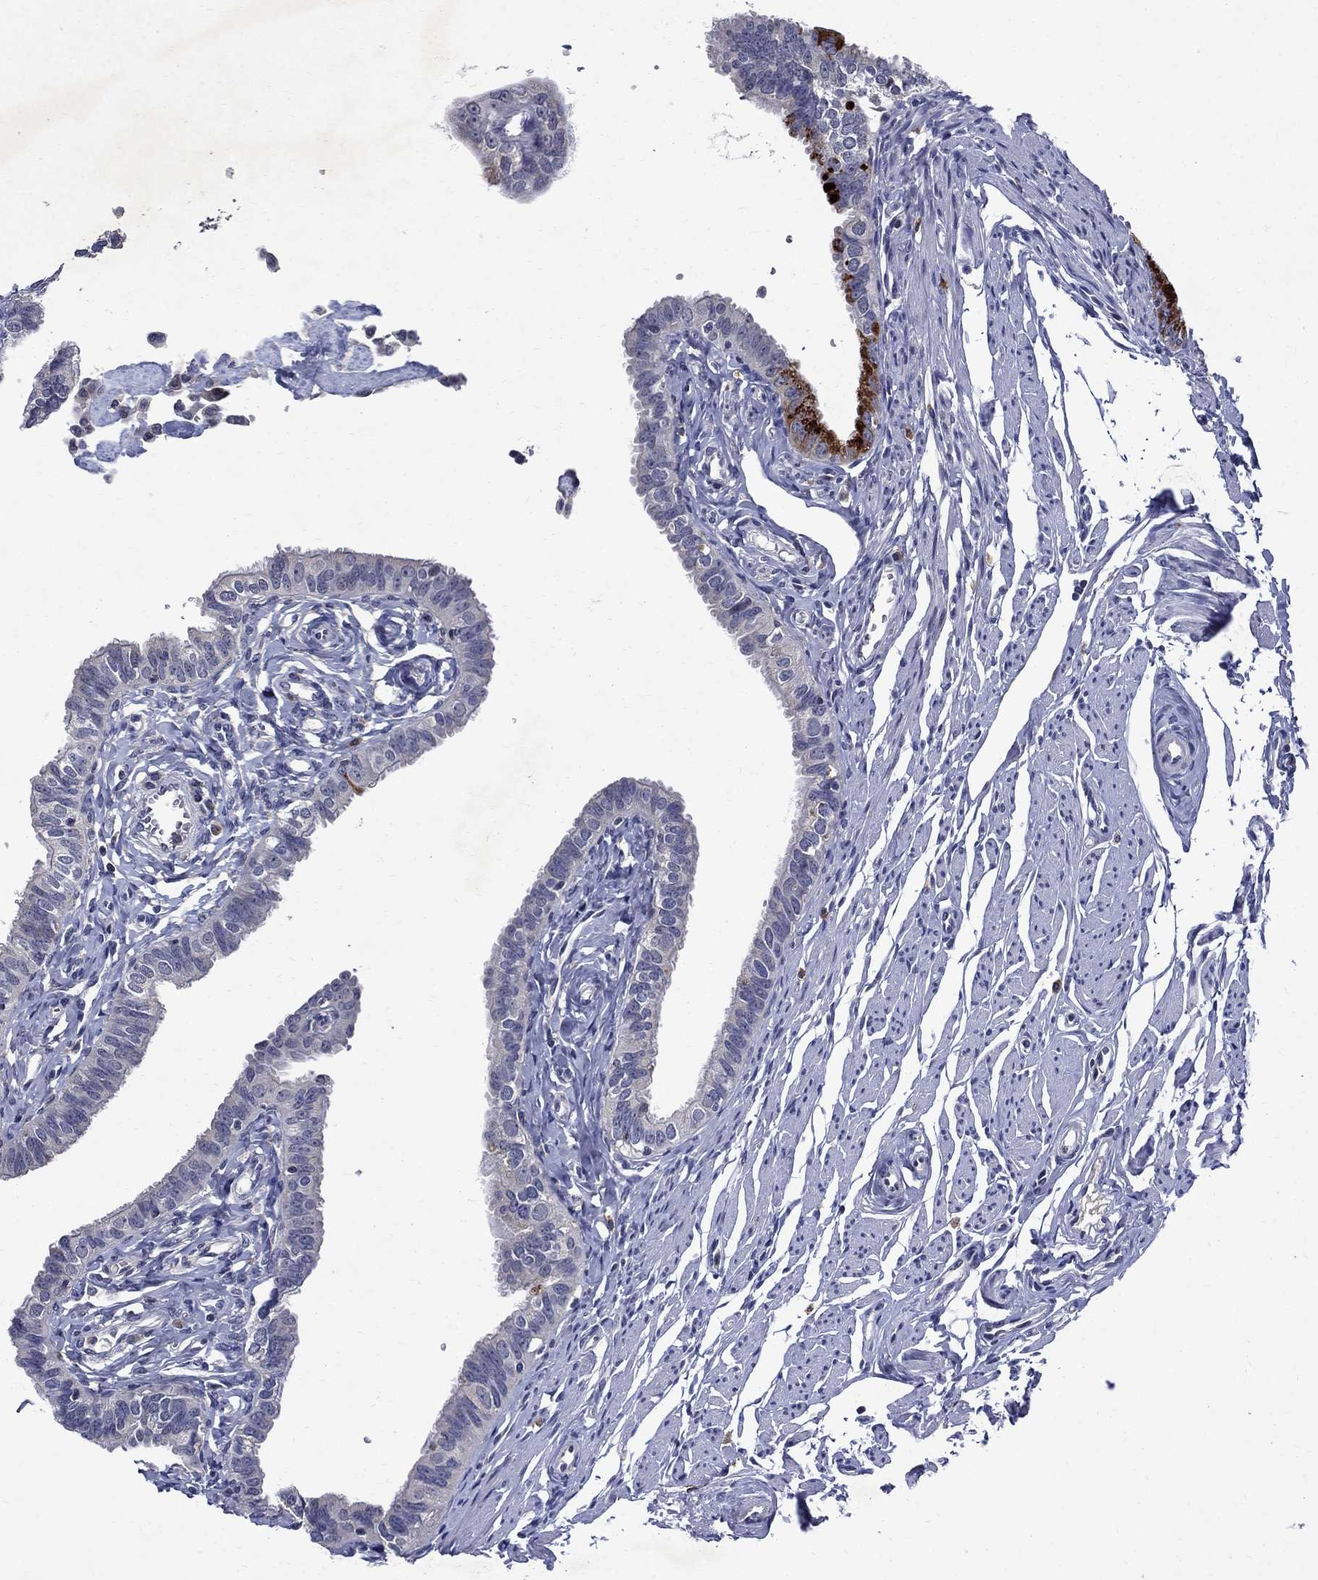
{"staining": {"intensity": "moderate", "quantity": "<25%", "location": "cytoplasmic/membranous"}, "tissue": "fallopian tube", "cell_type": "Glandular cells", "image_type": "normal", "snomed": [{"axis": "morphology", "description": "Normal tissue, NOS"}, {"axis": "topography", "description": "Fallopian tube"}], "caption": "A high-resolution photomicrograph shows immunohistochemistry (IHC) staining of normal fallopian tube, which shows moderate cytoplasmic/membranous positivity in approximately <25% of glandular cells.", "gene": "STAB2", "patient": {"sex": "female", "age": 54}}